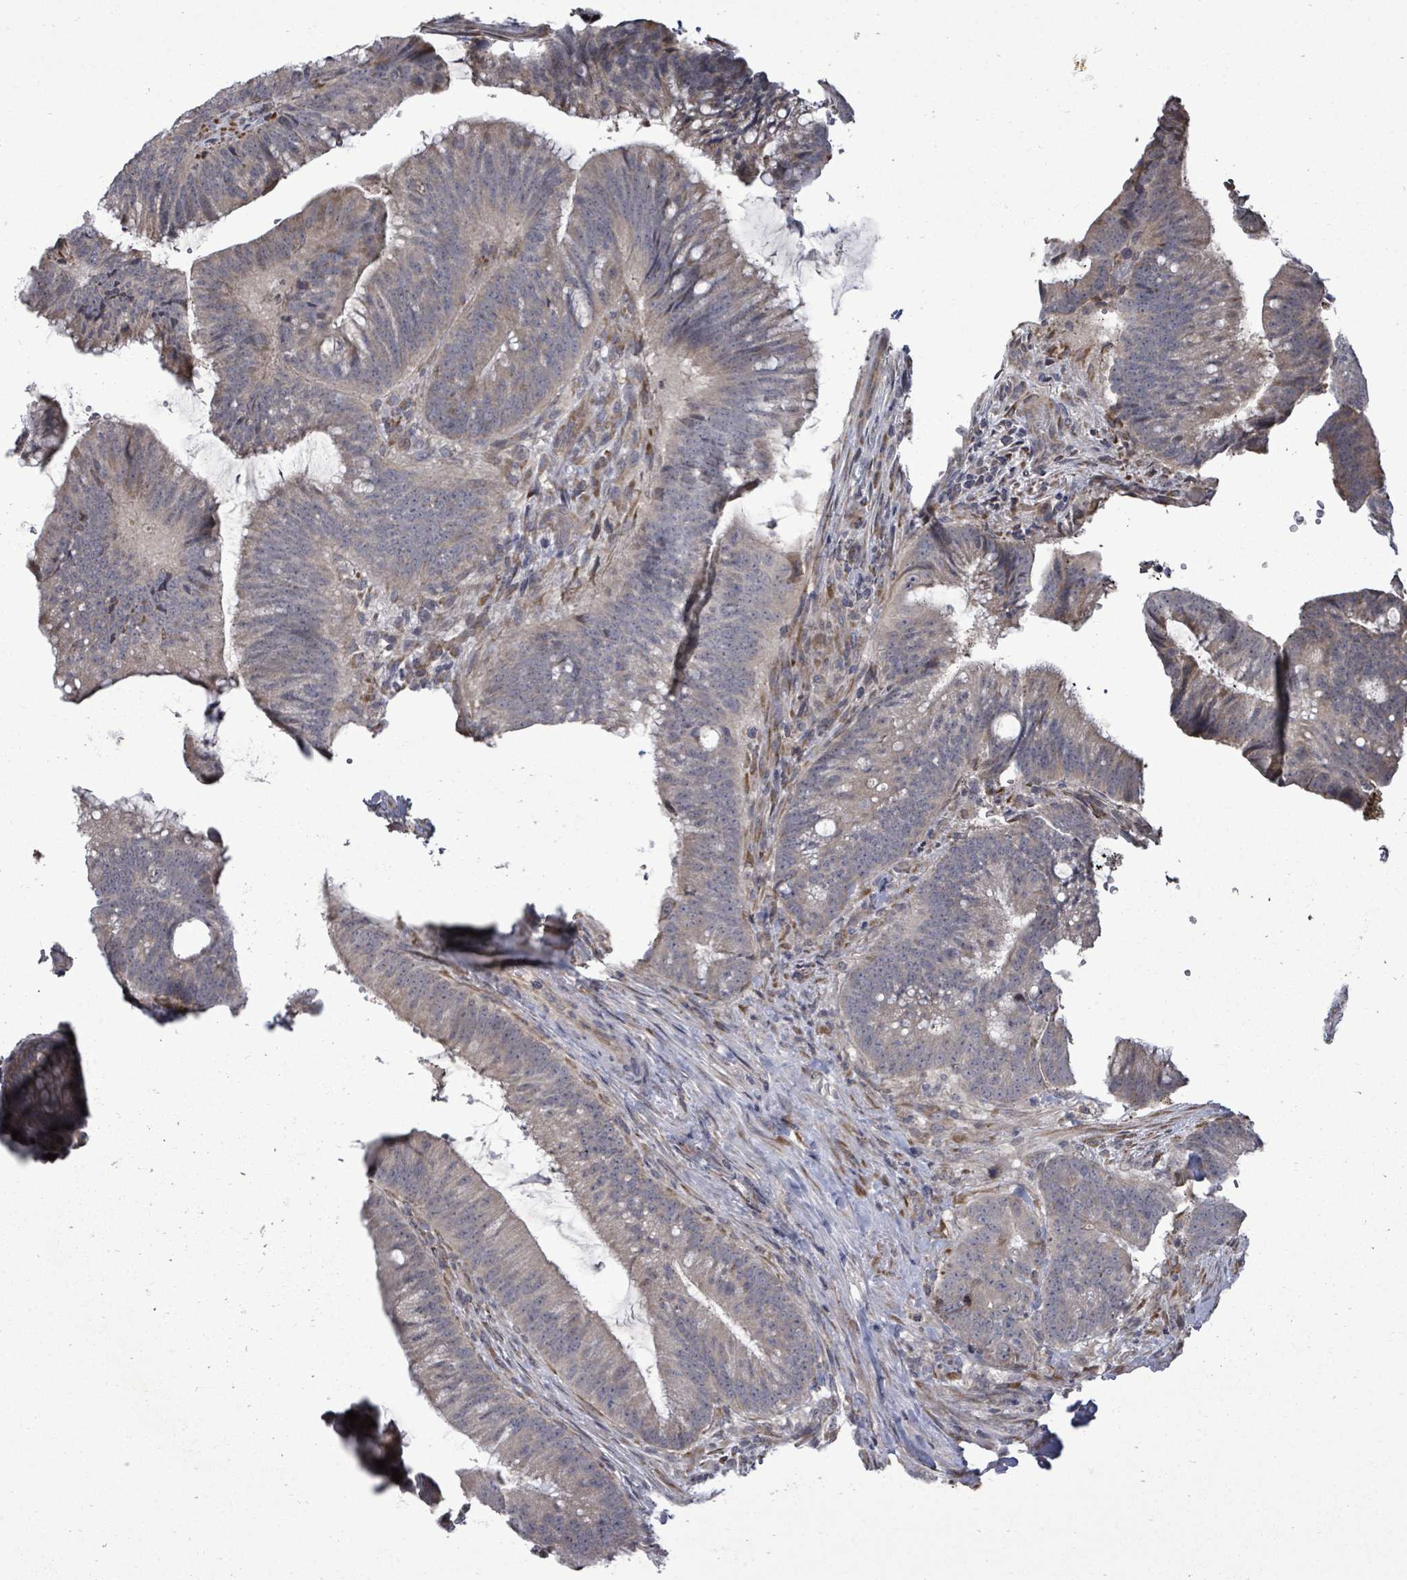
{"staining": {"intensity": "weak", "quantity": ">75%", "location": "cytoplasmic/membranous"}, "tissue": "colorectal cancer", "cell_type": "Tumor cells", "image_type": "cancer", "snomed": [{"axis": "morphology", "description": "Adenocarcinoma, NOS"}, {"axis": "topography", "description": "Colon"}], "caption": "Protein staining displays weak cytoplasmic/membranous expression in about >75% of tumor cells in colorectal cancer (adenocarcinoma). The staining was performed using DAB (3,3'-diaminobenzidine), with brown indicating positive protein expression. Nuclei are stained blue with hematoxylin.", "gene": "POMGNT2", "patient": {"sex": "female", "age": 43}}